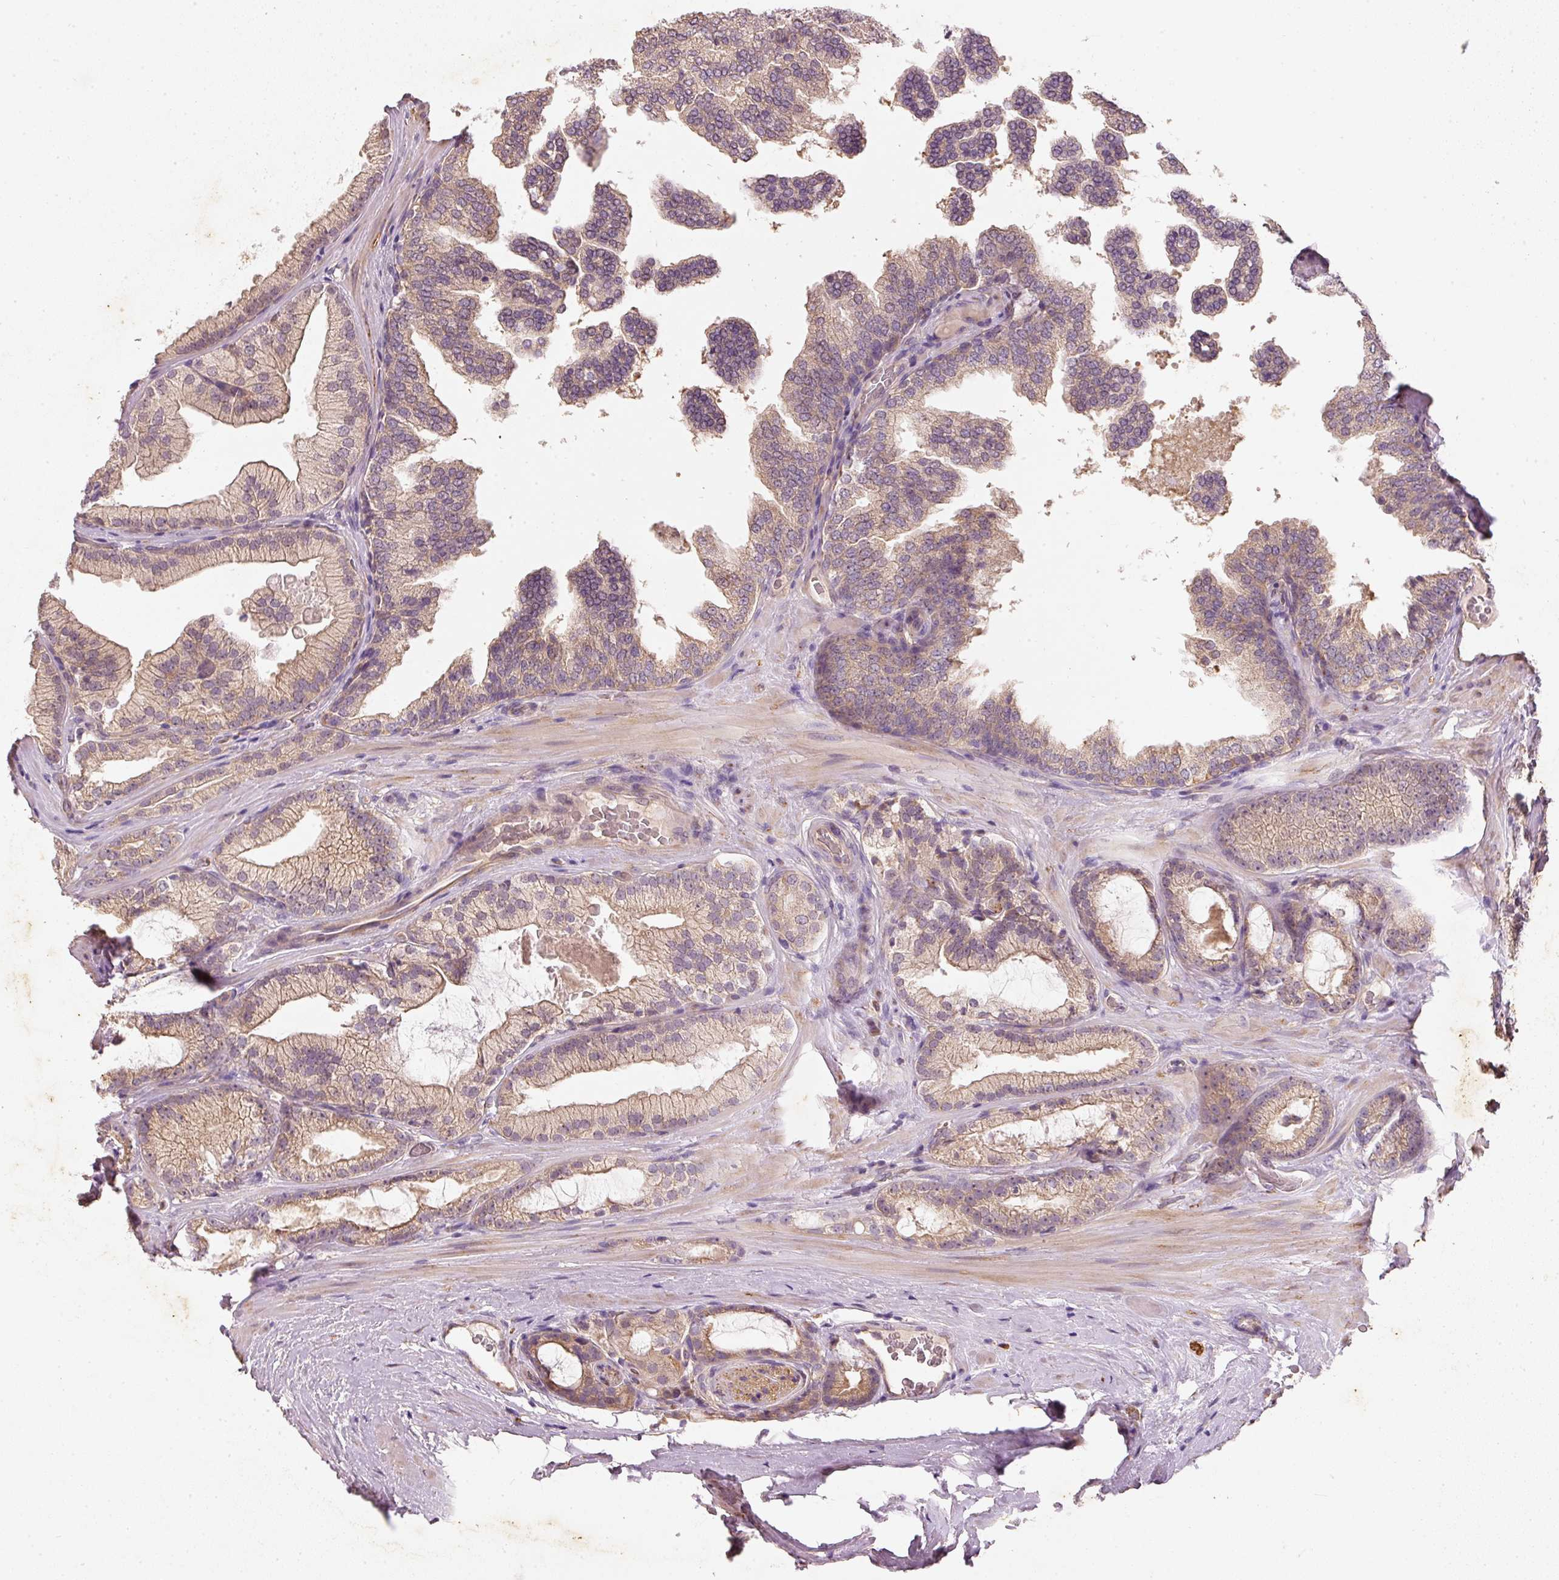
{"staining": {"intensity": "weak", "quantity": ">75%", "location": "cytoplasmic/membranous"}, "tissue": "prostate cancer", "cell_type": "Tumor cells", "image_type": "cancer", "snomed": [{"axis": "morphology", "description": "Adenocarcinoma, High grade"}, {"axis": "topography", "description": "Prostate"}], "caption": "IHC of high-grade adenocarcinoma (prostate) reveals low levels of weak cytoplasmic/membranous positivity in approximately >75% of tumor cells.", "gene": "RGL2", "patient": {"sex": "male", "age": 68}}